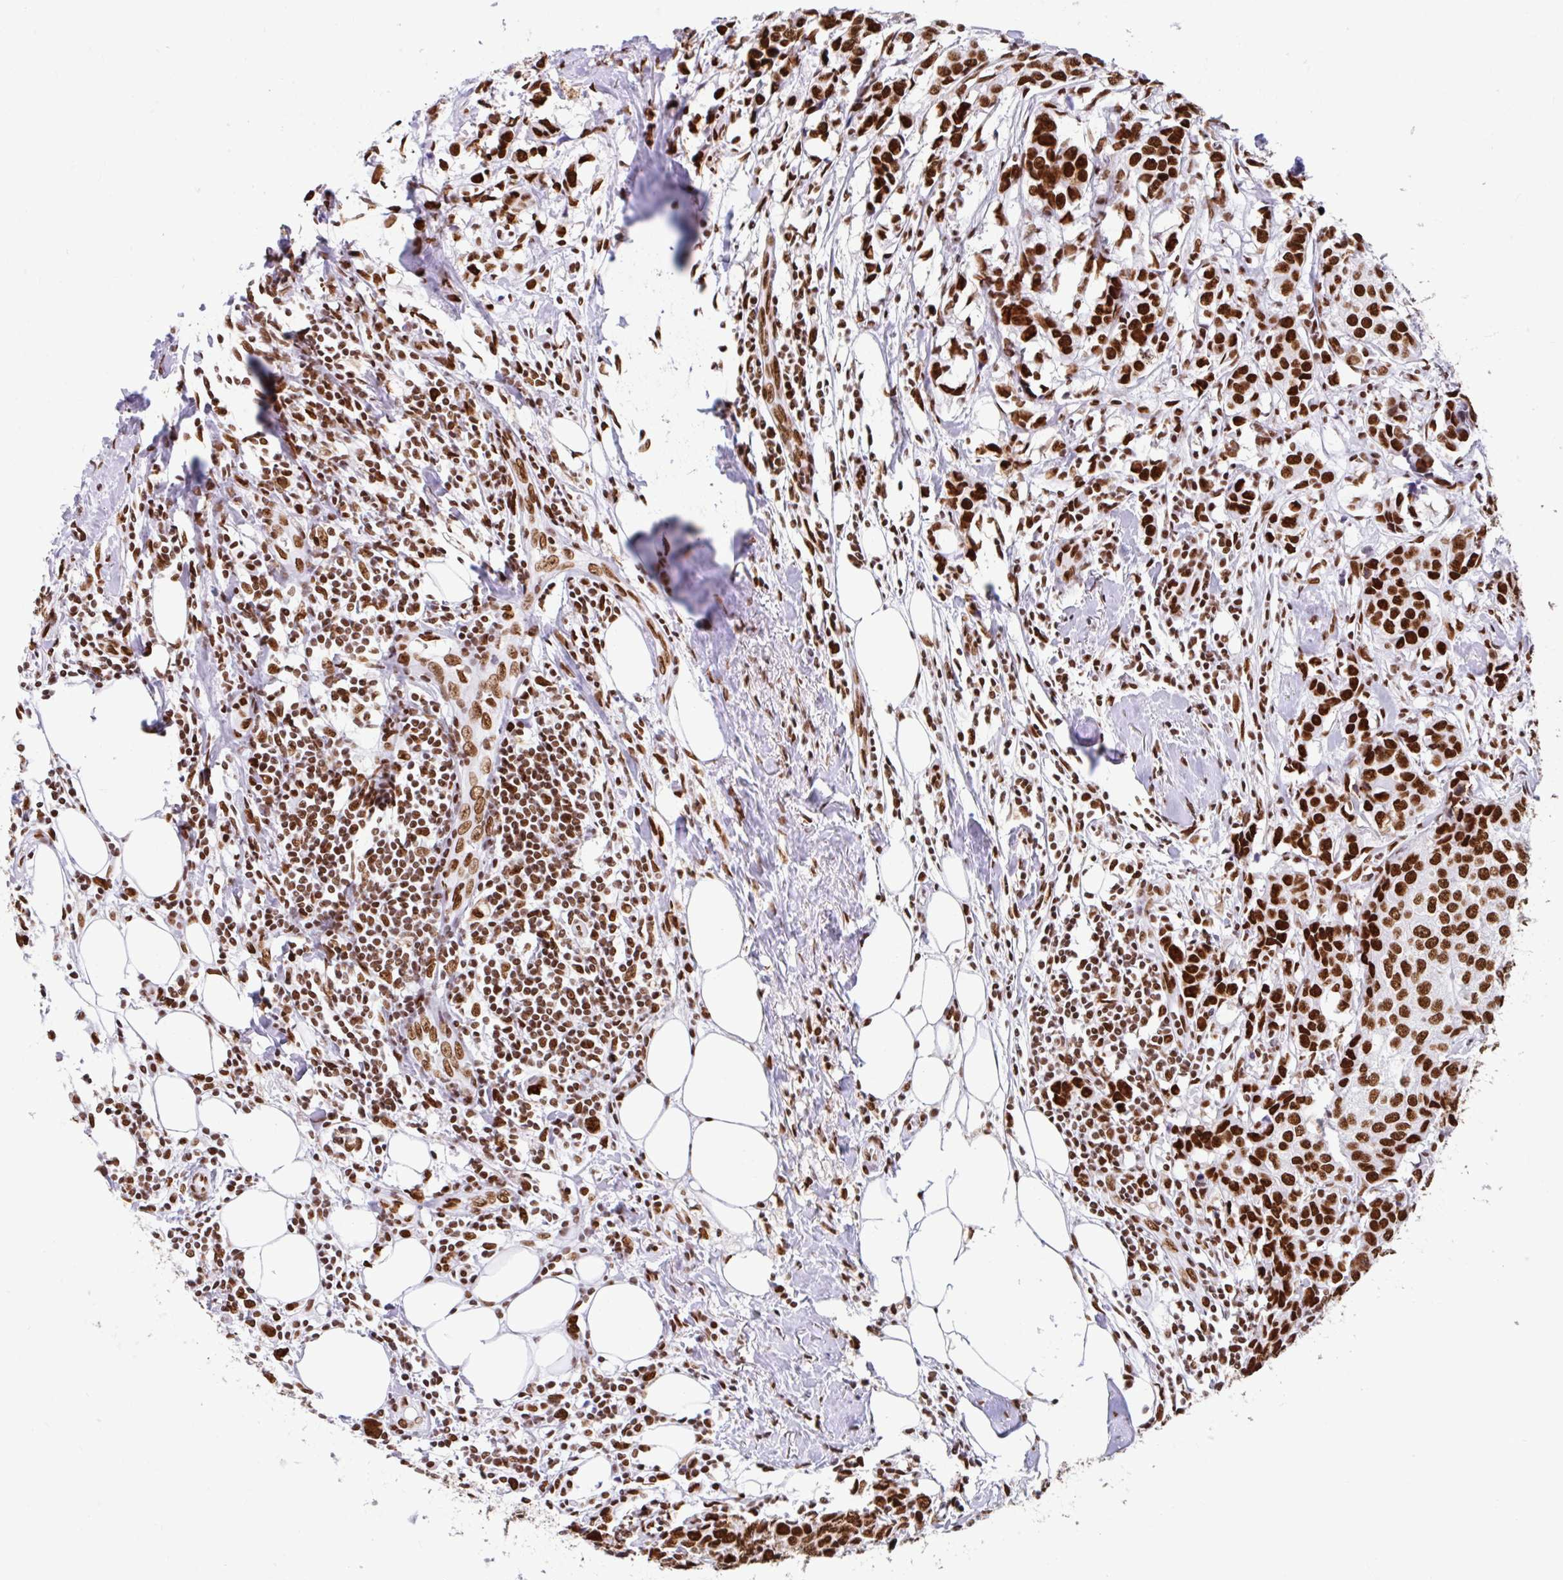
{"staining": {"intensity": "strong", "quantity": ">75%", "location": "nuclear"}, "tissue": "breast cancer", "cell_type": "Tumor cells", "image_type": "cancer", "snomed": [{"axis": "morphology", "description": "Duct carcinoma"}, {"axis": "topography", "description": "Breast"}], "caption": "A high amount of strong nuclear positivity is present in approximately >75% of tumor cells in invasive ductal carcinoma (breast) tissue.", "gene": "KHDRBS1", "patient": {"sex": "female", "age": 80}}